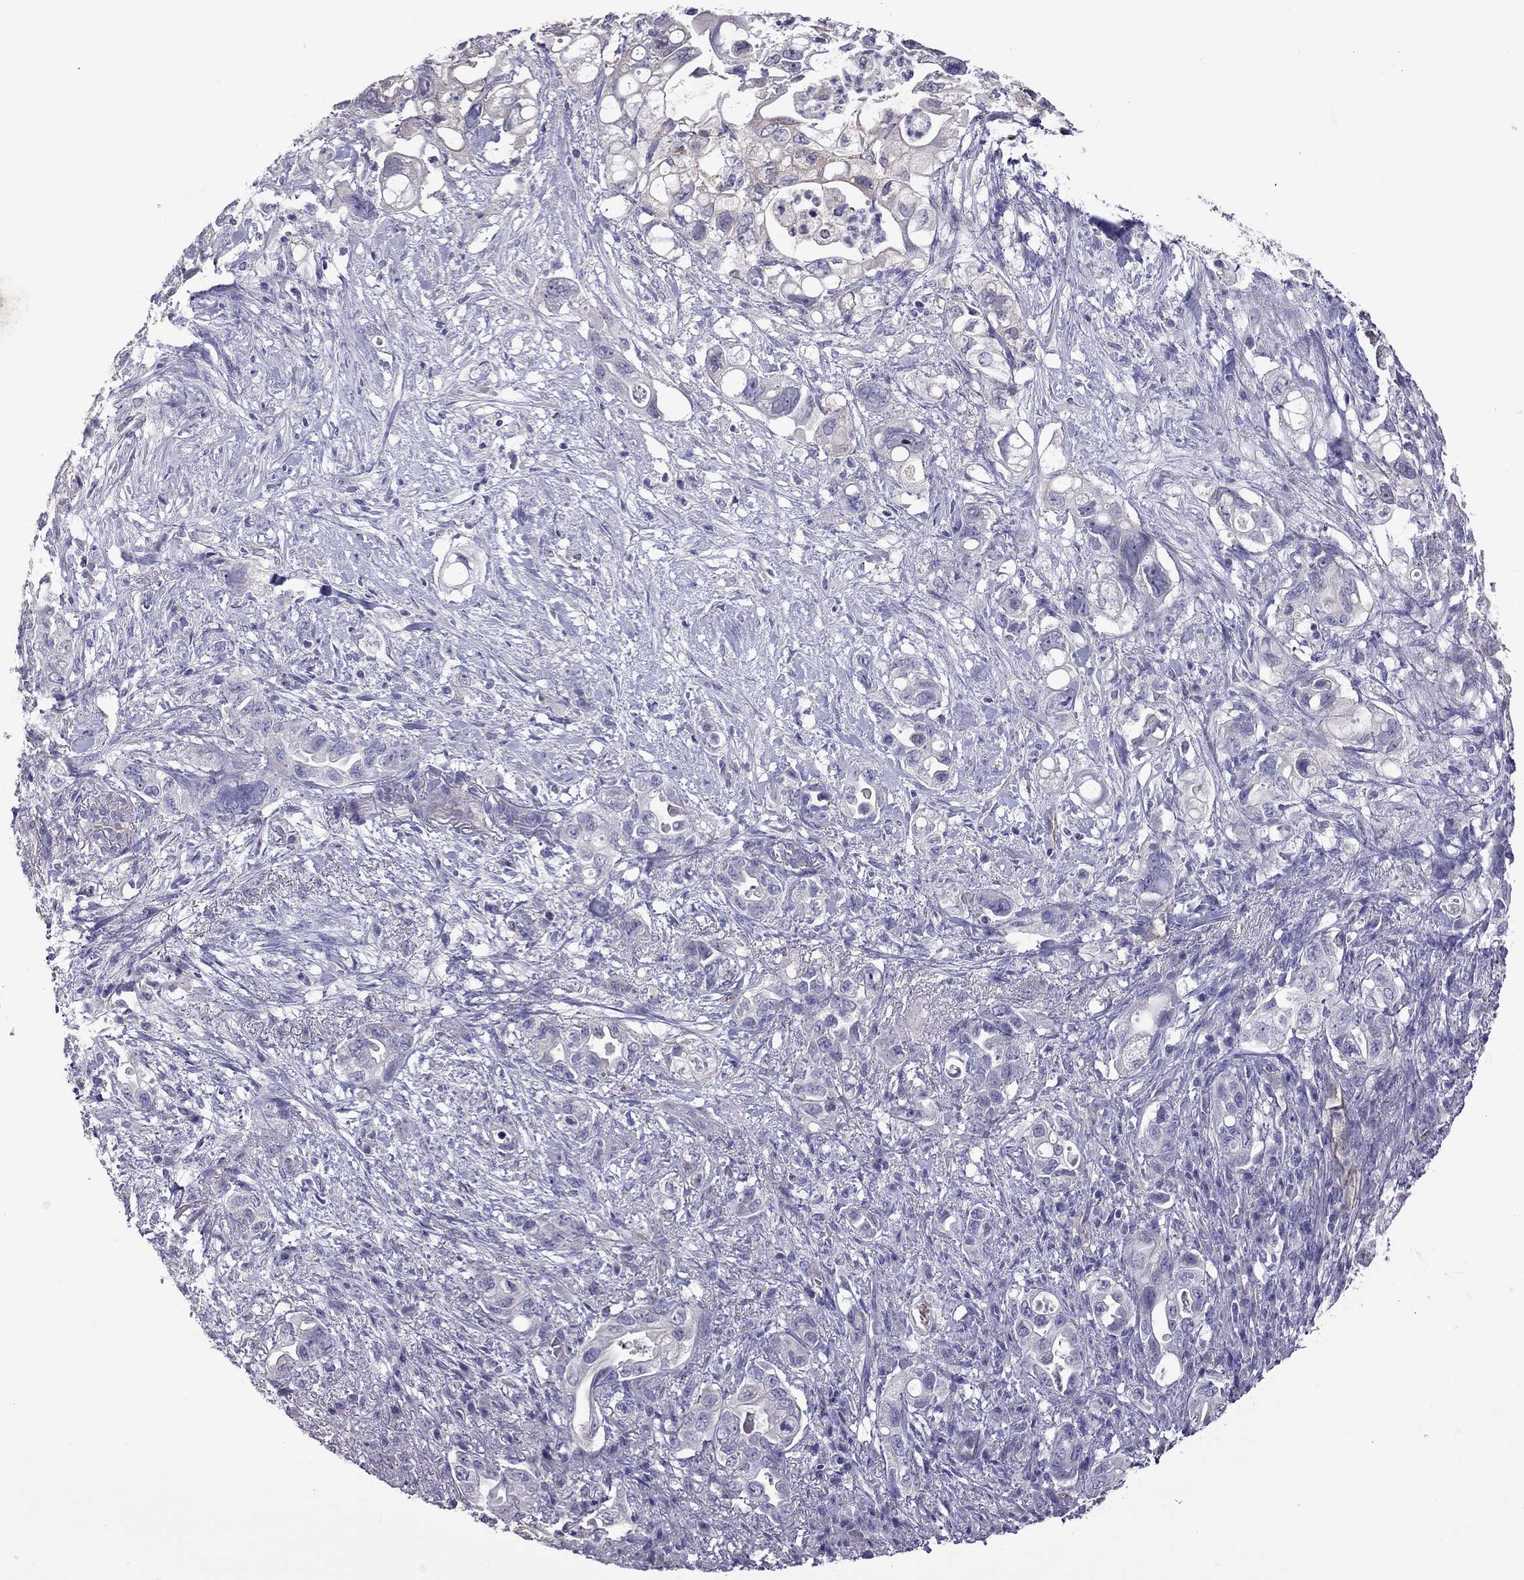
{"staining": {"intensity": "weak", "quantity": "<25%", "location": "cytoplasmic/membranous"}, "tissue": "pancreatic cancer", "cell_type": "Tumor cells", "image_type": "cancer", "snomed": [{"axis": "morphology", "description": "Adenocarcinoma, NOS"}, {"axis": "topography", "description": "Pancreas"}], "caption": "Tumor cells show no significant protein staining in pancreatic adenocarcinoma.", "gene": "FEZ1", "patient": {"sex": "female", "age": 72}}